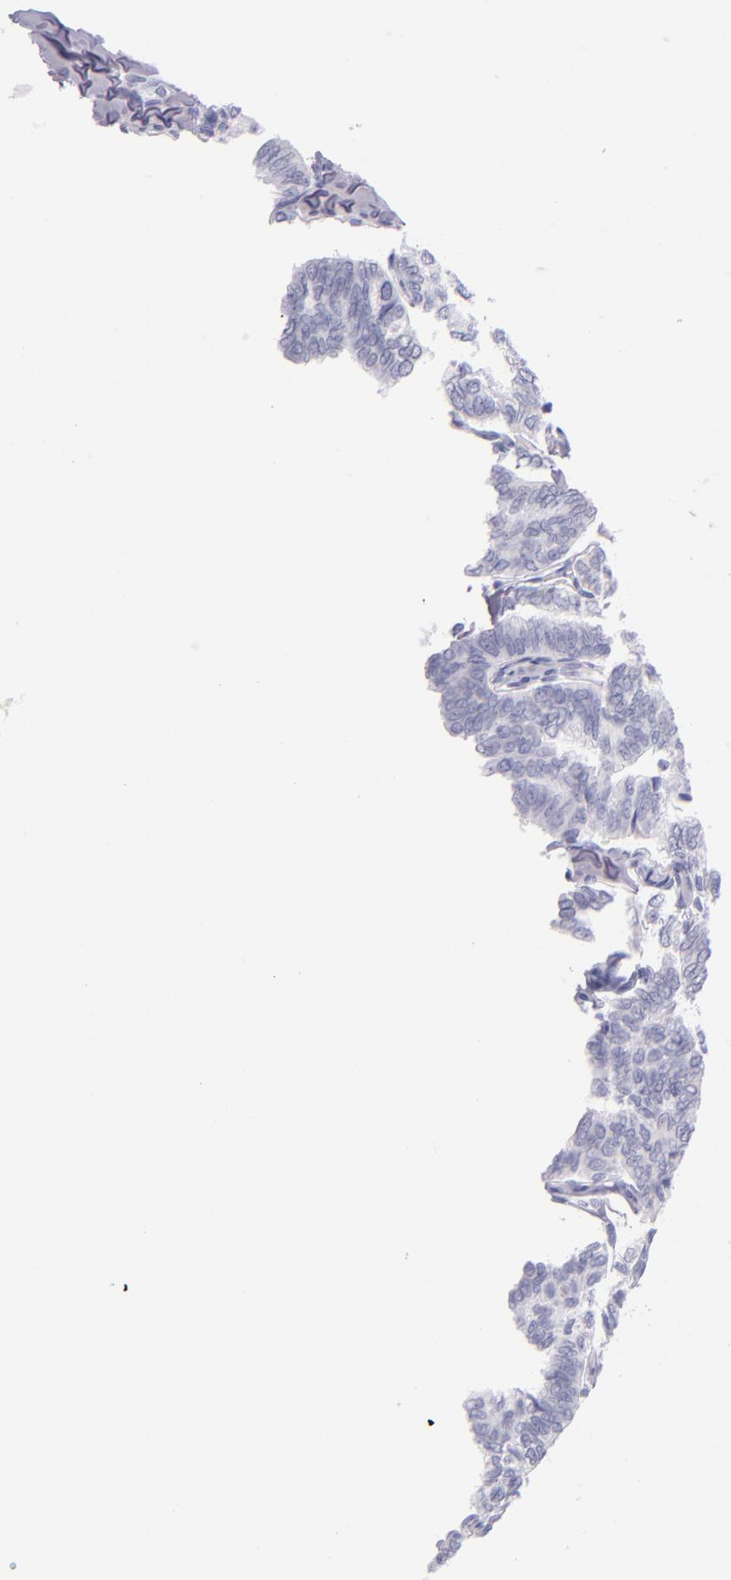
{"staining": {"intensity": "negative", "quantity": "none", "location": "none"}, "tissue": "thyroid cancer", "cell_type": "Tumor cells", "image_type": "cancer", "snomed": [{"axis": "morphology", "description": "Papillary adenocarcinoma, NOS"}, {"axis": "topography", "description": "Thyroid gland"}], "caption": "This histopathology image is of thyroid cancer stained with immunohistochemistry to label a protein in brown with the nuclei are counter-stained blue. There is no expression in tumor cells. The staining was performed using DAB to visualize the protein expression in brown, while the nuclei were stained in blue with hematoxylin (Magnification: 20x).", "gene": "IRF4", "patient": {"sex": "female", "age": 35}}